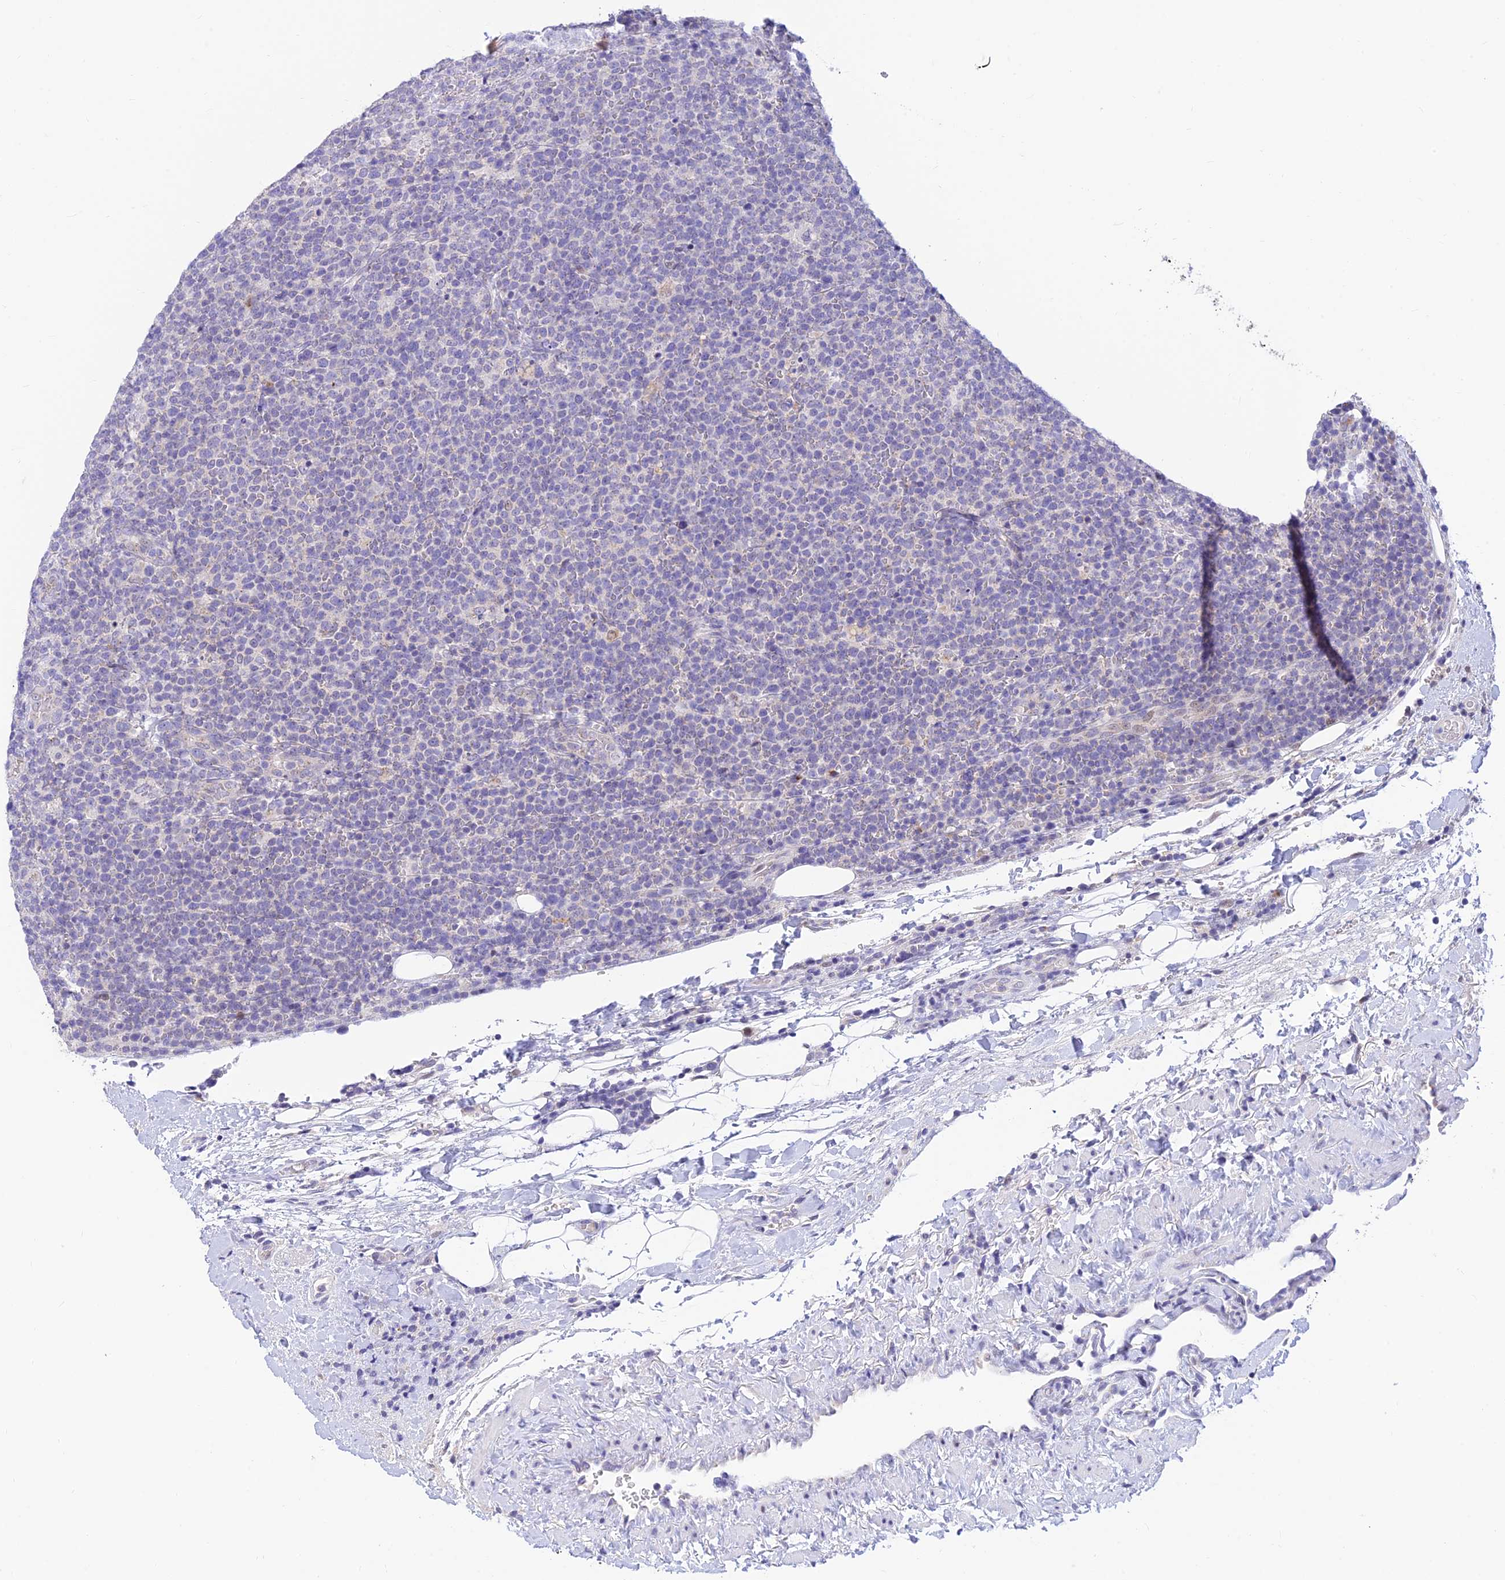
{"staining": {"intensity": "negative", "quantity": "none", "location": "none"}, "tissue": "lymphoma", "cell_type": "Tumor cells", "image_type": "cancer", "snomed": [{"axis": "morphology", "description": "Malignant lymphoma, non-Hodgkin's type, High grade"}, {"axis": "topography", "description": "Lymph node"}], "caption": "An IHC micrograph of lymphoma is shown. There is no staining in tumor cells of lymphoma. (Immunohistochemistry, brightfield microscopy, high magnification).", "gene": "INKA1", "patient": {"sex": "male", "age": 61}}